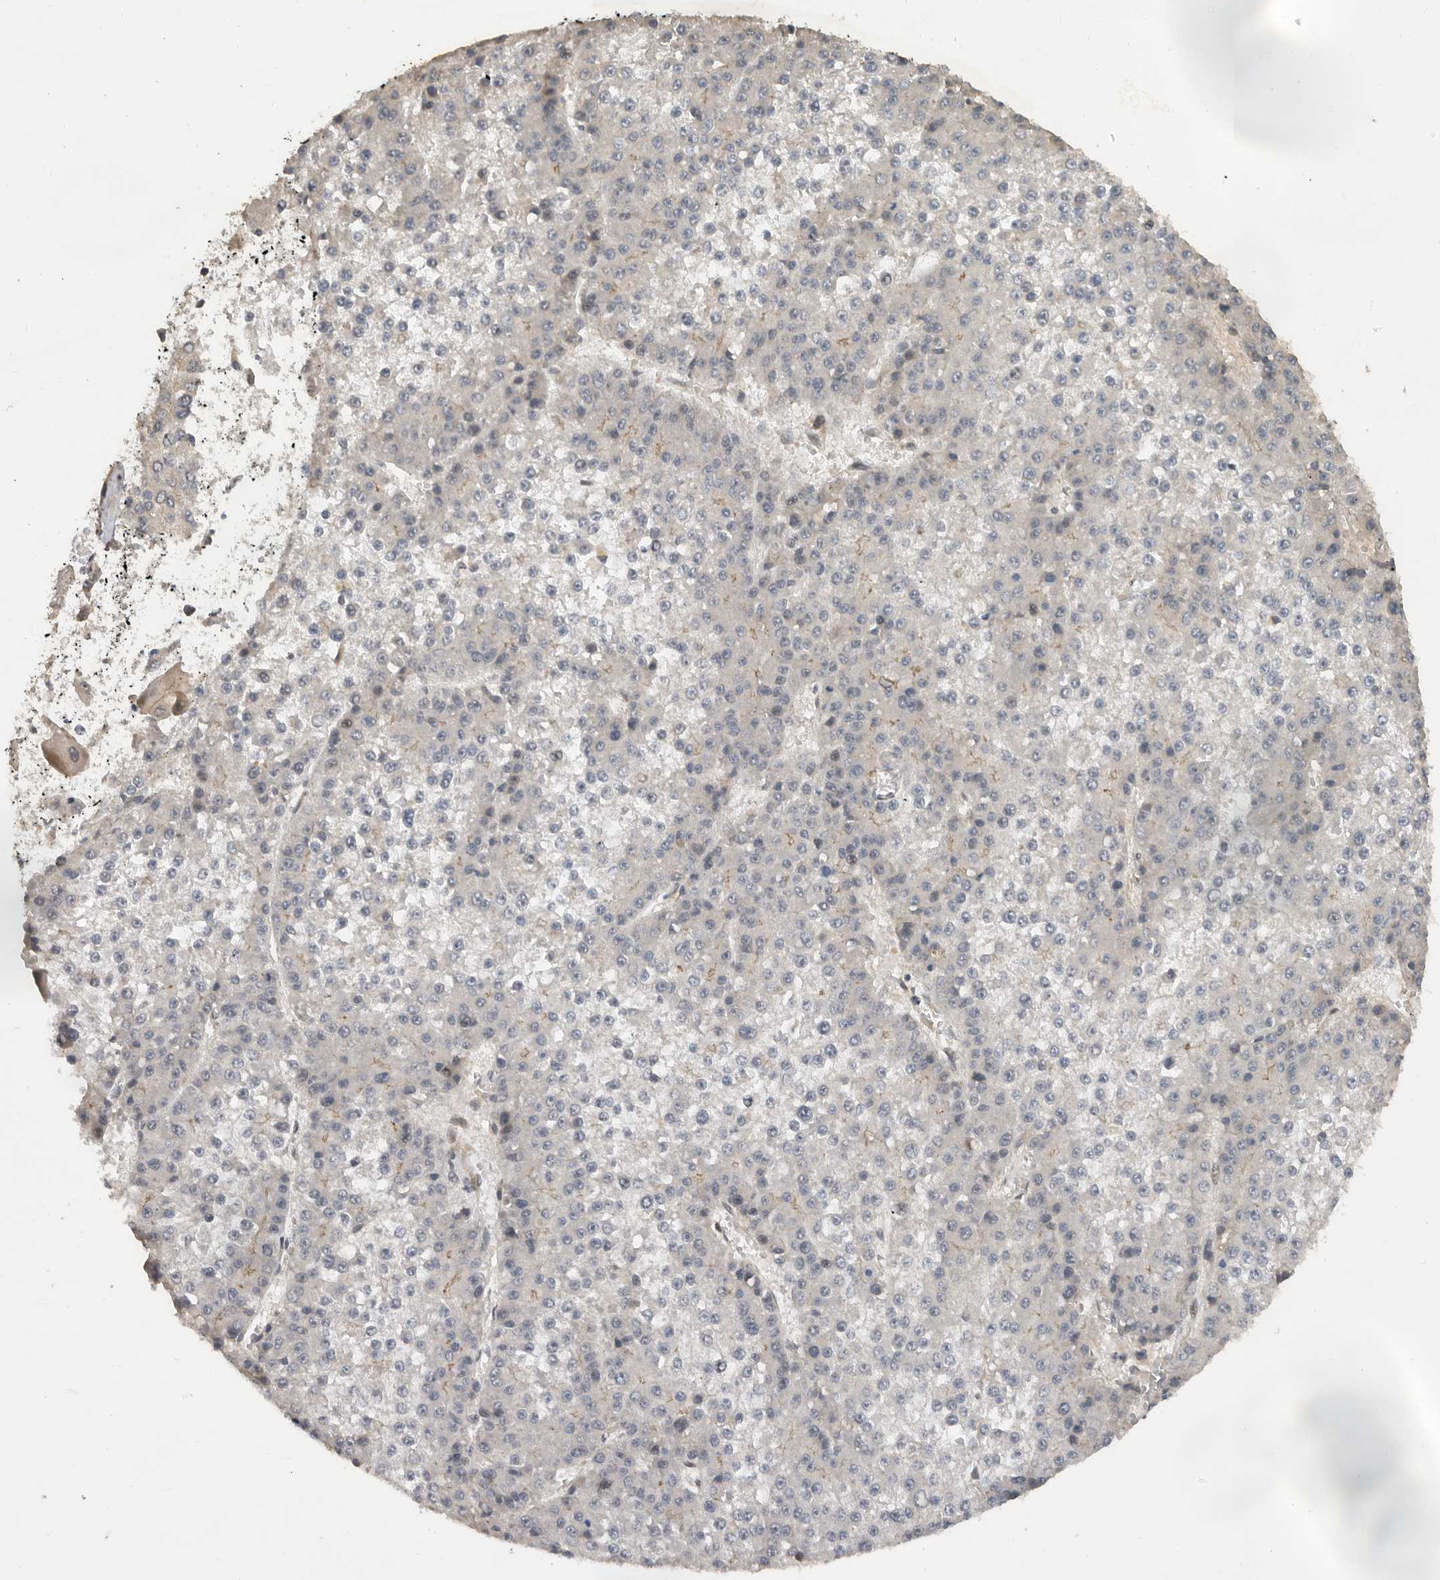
{"staining": {"intensity": "negative", "quantity": "none", "location": "none"}, "tissue": "liver cancer", "cell_type": "Tumor cells", "image_type": "cancer", "snomed": [{"axis": "morphology", "description": "Carcinoma, Hepatocellular, NOS"}, {"axis": "topography", "description": "Liver"}], "caption": "Hepatocellular carcinoma (liver) stained for a protein using immunohistochemistry (IHC) shows no staining tumor cells.", "gene": "HENMT1", "patient": {"sex": "female", "age": 73}}